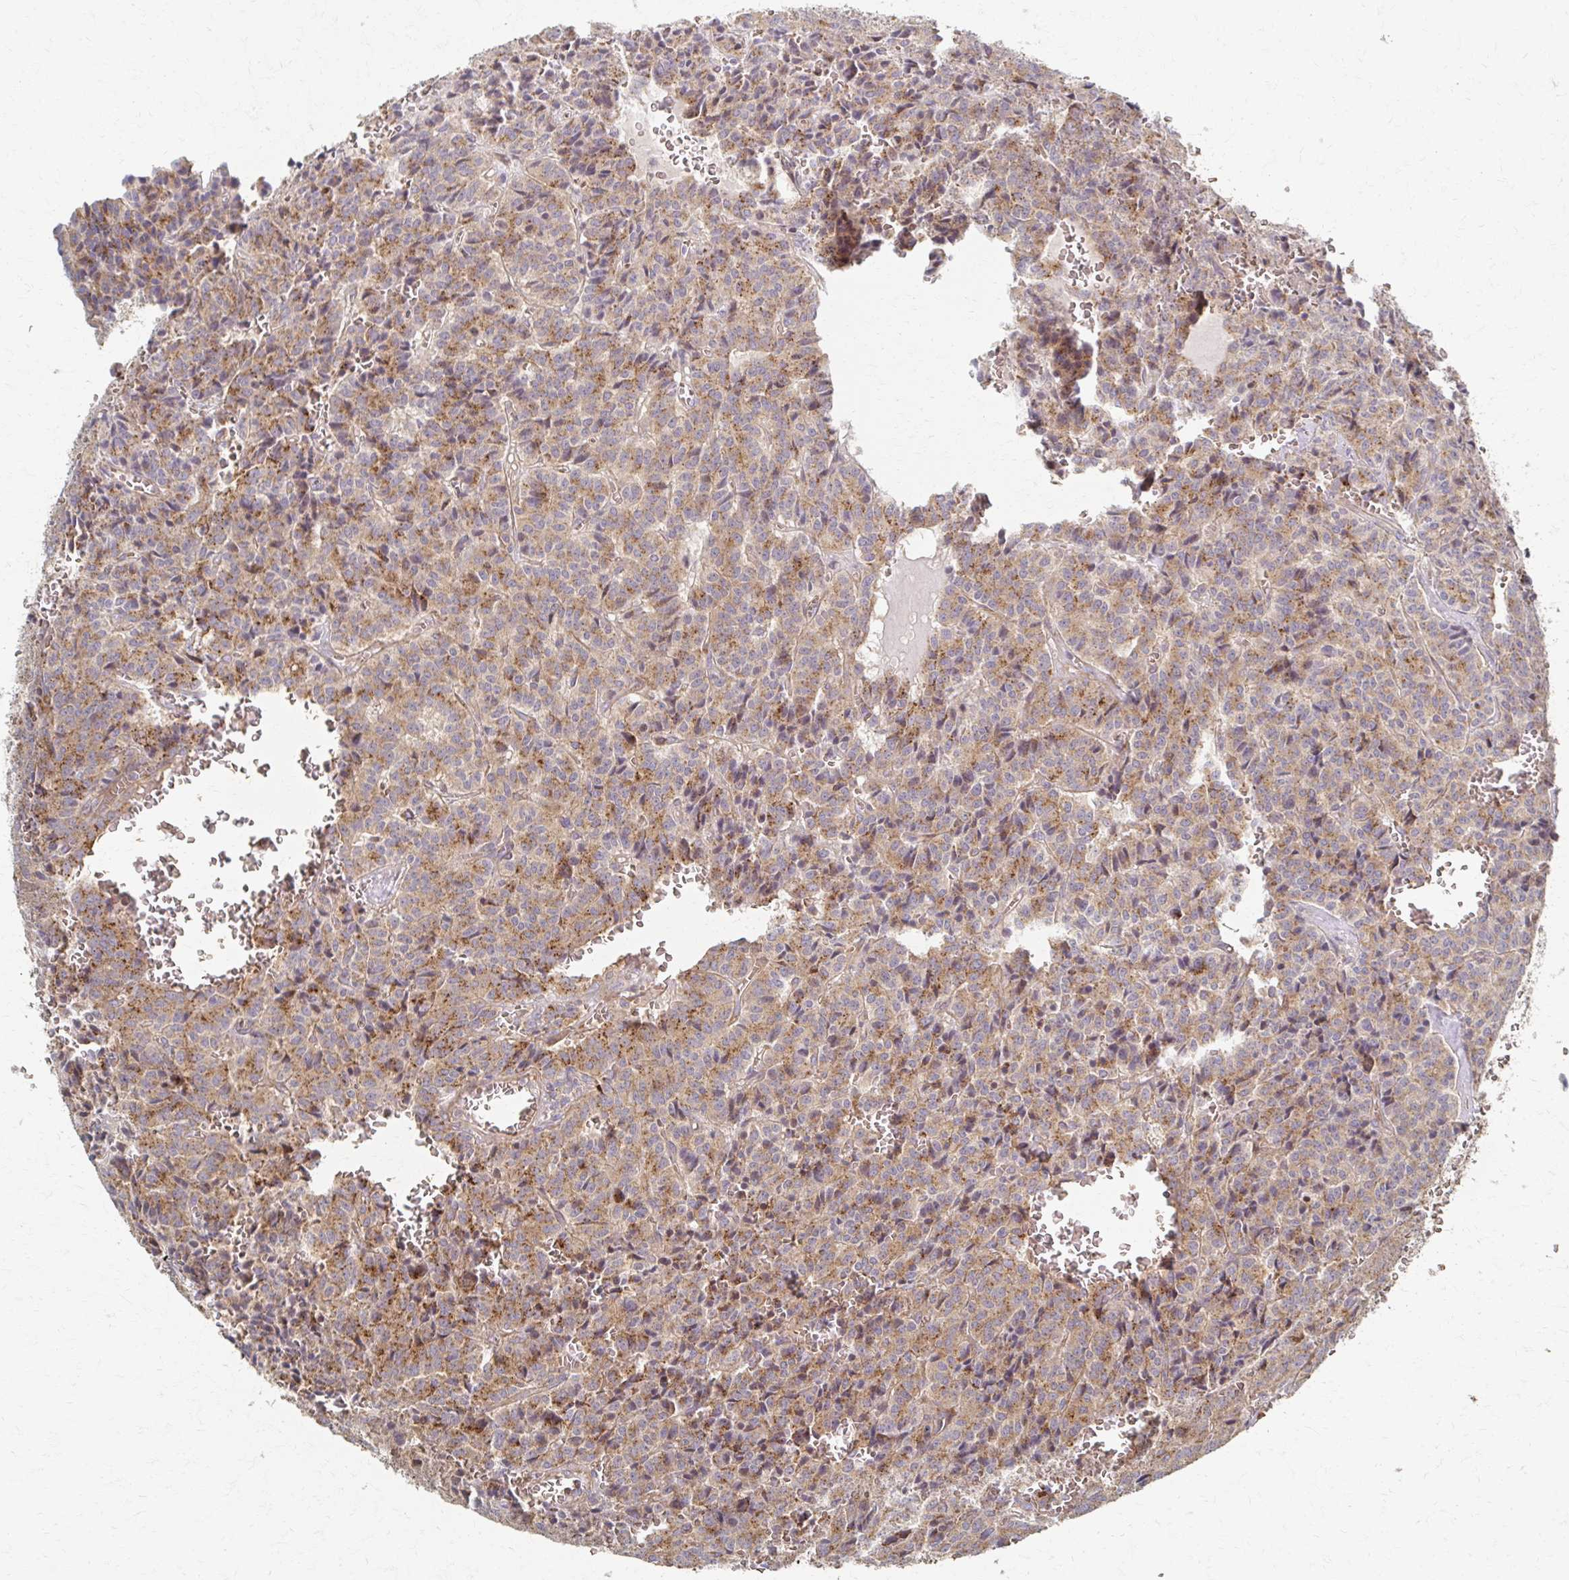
{"staining": {"intensity": "moderate", "quantity": ">75%", "location": "cytoplasmic/membranous"}, "tissue": "carcinoid", "cell_type": "Tumor cells", "image_type": "cancer", "snomed": [{"axis": "morphology", "description": "Carcinoid, malignant, NOS"}, {"axis": "topography", "description": "Lung"}], "caption": "The immunohistochemical stain shows moderate cytoplasmic/membranous positivity in tumor cells of malignant carcinoid tissue. (Brightfield microscopy of DAB IHC at high magnification).", "gene": "SKA2", "patient": {"sex": "male", "age": 70}}